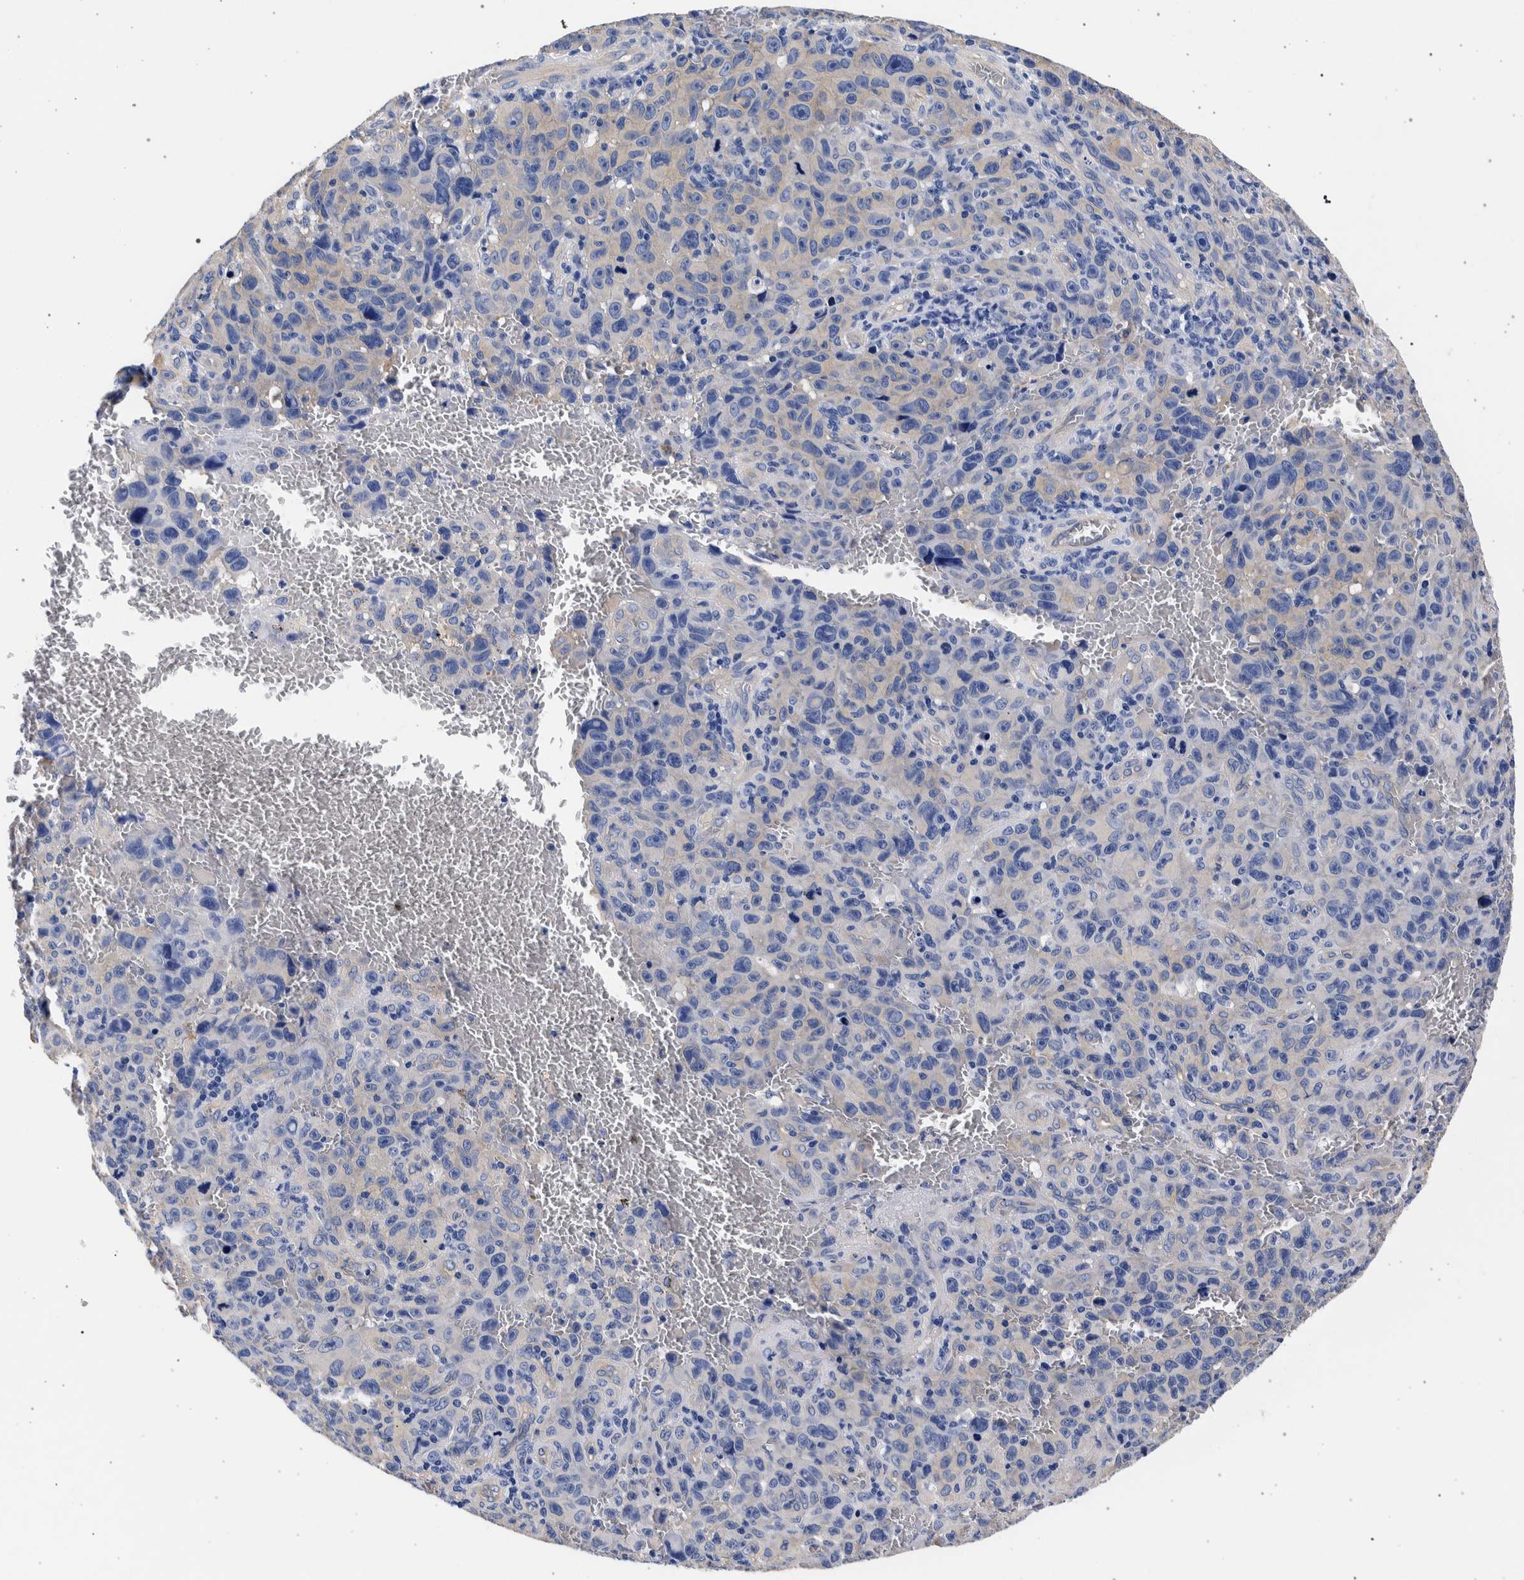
{"staining": {"intensity": "negative", "quantity": "none", "location": "none"}, "tissue": "melanoma", "cell_type": "Tumor cells", "image_type": "cancer", "snomed": [{"axis": "morphology", "description": "Malignant melanoma, NOS"}, {"axis": "topography", "description": "Skin"}], "caption": "Malignant melanoma was stained to show a protein in brown. There is no significant expression in tumor cells. (DAB immunohistochemistry (IHC) with hematoxylin counter stain).", "gene": "NIBAN2", "patient": {"sex": "female", "age": 82}}